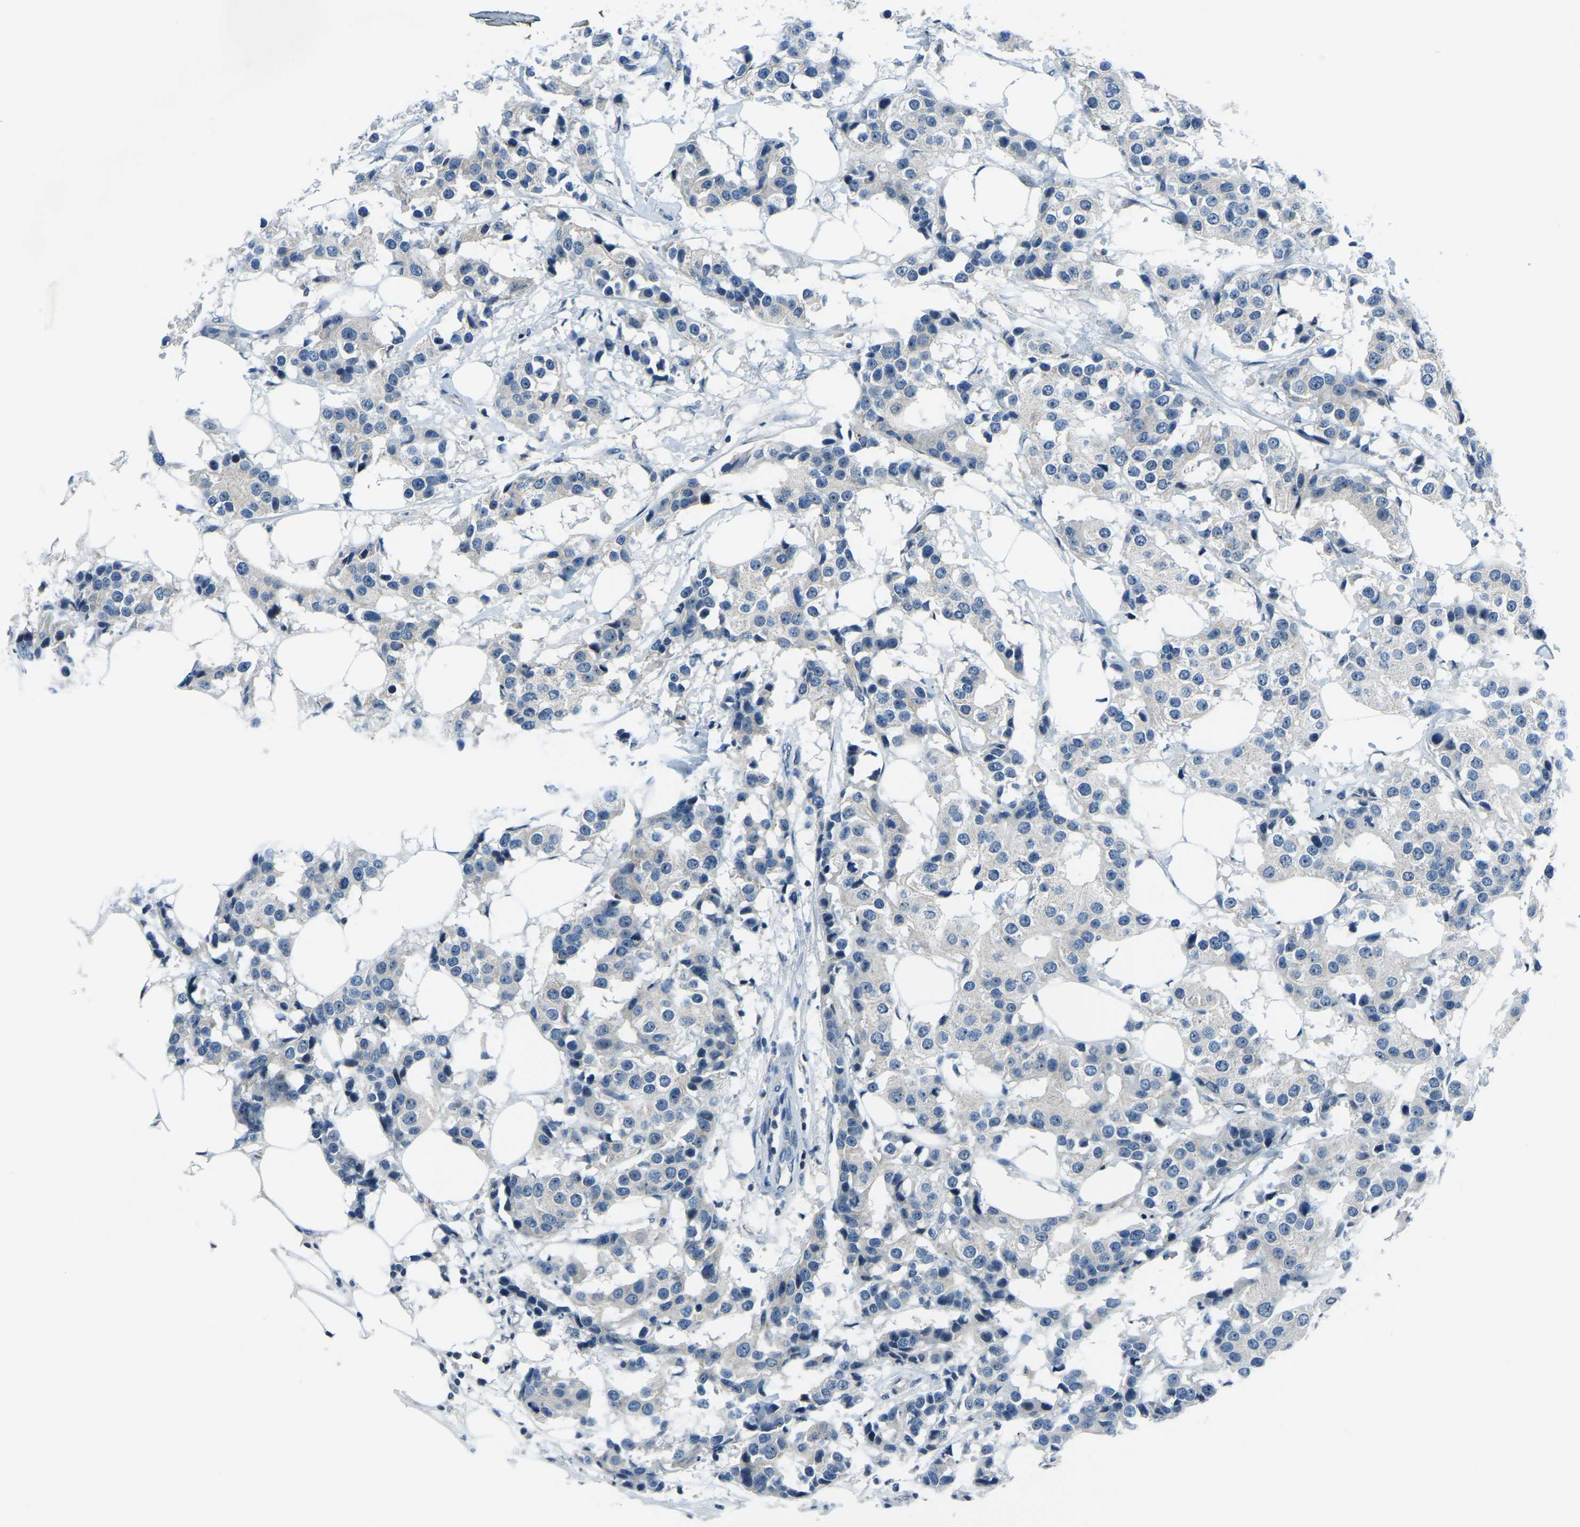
{"staining": {"intensity": "negative", "quantity": "none", "location": "none"}, "tissue": "breast cancer", "cell_type": "Tumor cells", "image_type": "cancer", "snomed": [{"axis": "morphology", "description": "Normal tissue, NOS"}, {"axis": "morphology", "description": "Duct carcinoma"}, {"axis": "topography", "description": "Breast"}], "caption": "Image shows no significant protein staining in tumor cells of intraductal carcinoma (breast).", "gene": "RRP1", "patient": {"sex": "female", "age": 39}}